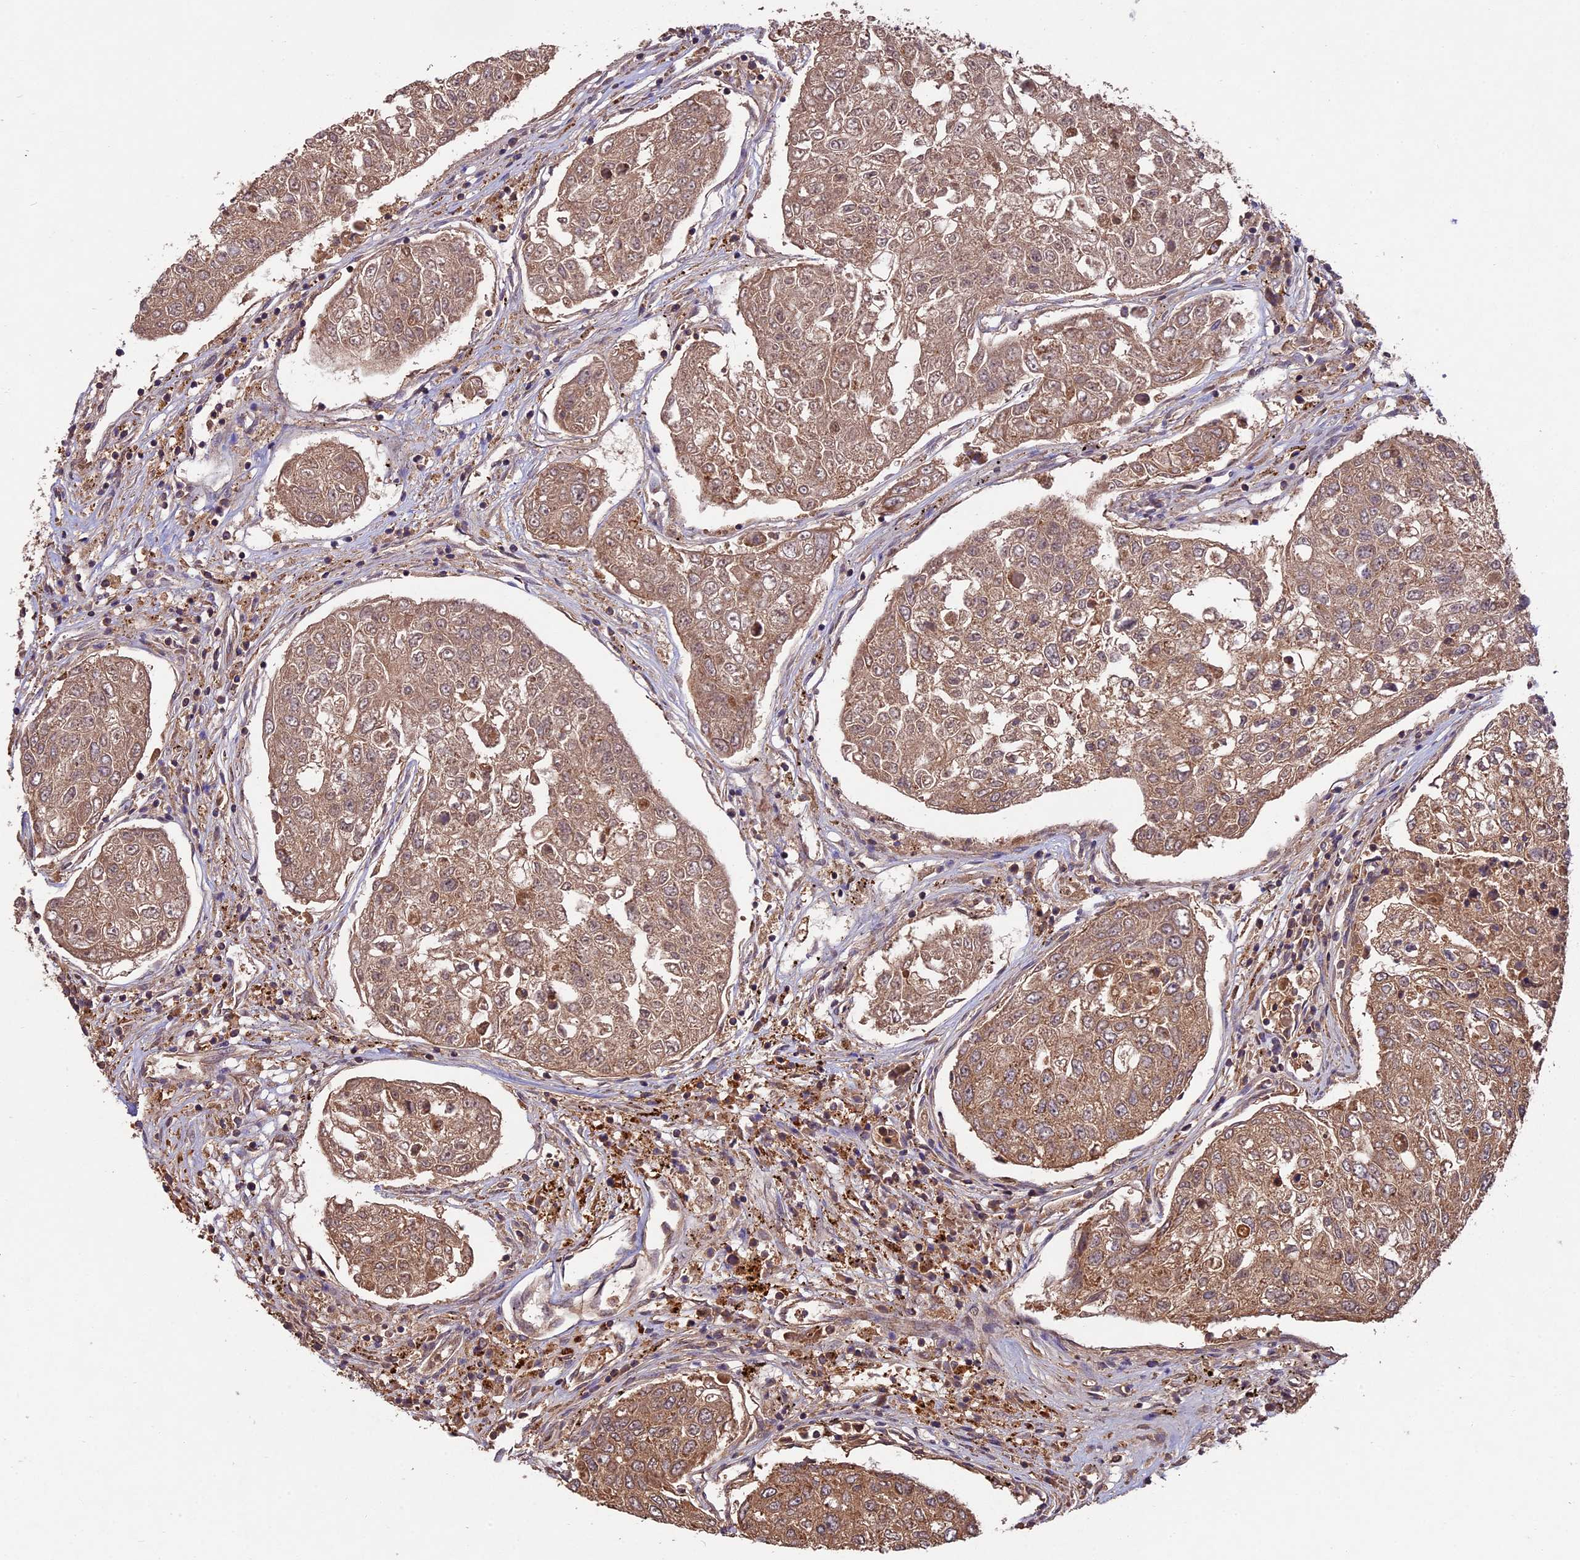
{"staining": {"intensity": "weak", "quantity": ">75%", "location": "cytoplasmic/membranous"}, "tissue": "urothelial cancer", "cell_type": "Tumor cells", "image_type": "cancer", "snomed": [{"axis": "morphology", "description": "Urothelial carcinoma, High grade"}, {"axis": "topography", "description": "Lymph node"}, {"axis": "topography", "description": "Urinary bladder"}], "caption": "Human urothelial cancer stained with a brown dye demonstrates weak cytoplasmic/membranous positive staining in about >75% of tumor cells.", "gene": "CHAC1", "patient": {"sex": "male", "age": 51}}